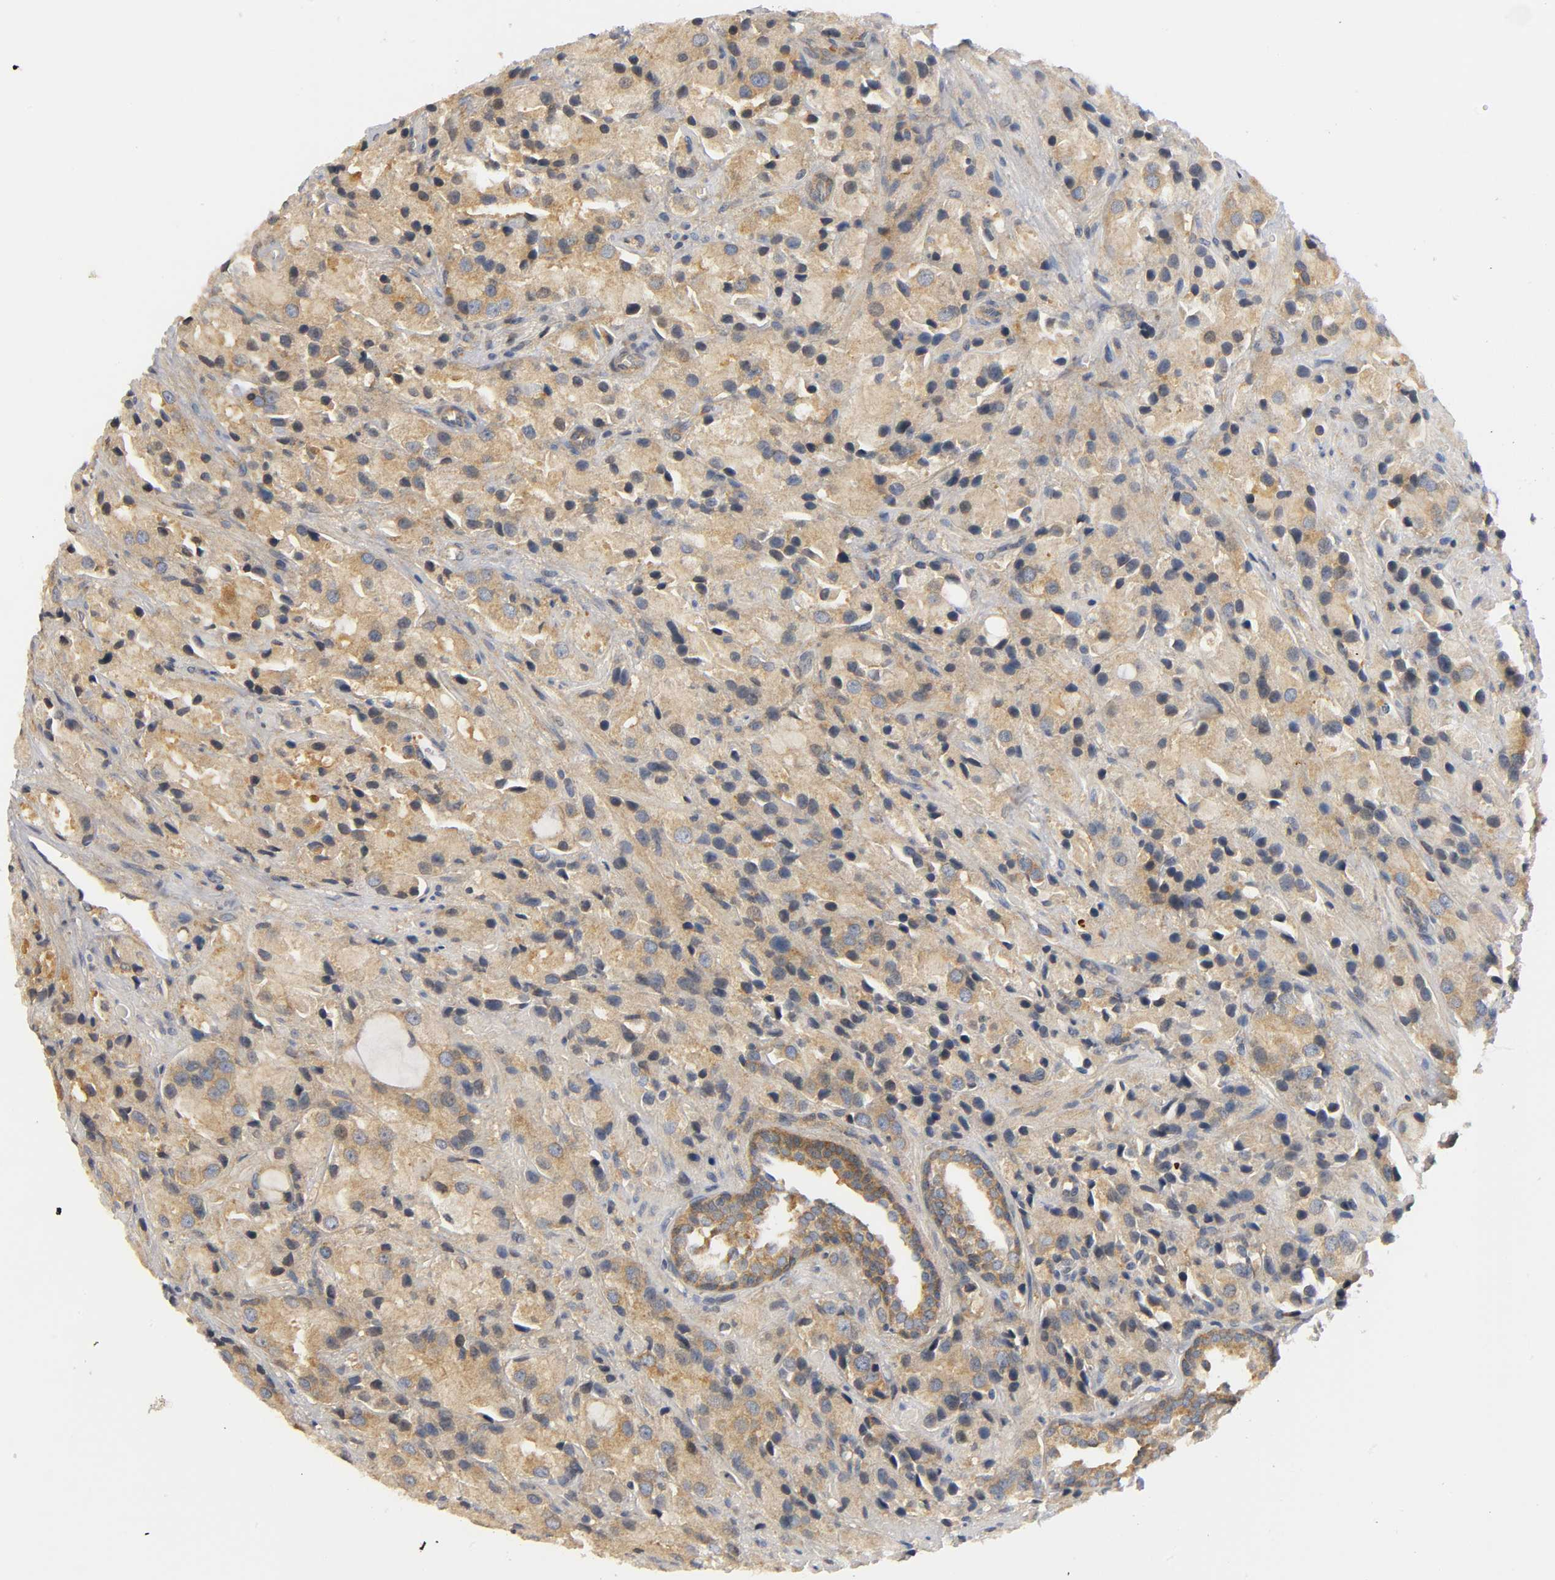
{"staining": {"intensity": "moderate", "quantity": ">75%", "location": "cytoplasmic/membranous"}, "tissue": "prostate cancer", "cell_type": "Tumor cells", "image_type": "cancer", "snomed": [{"axis": "morphology", "description": "Adenocarcinoma, High grade"}, {"axis": "topography", "description": "Prostate"}], "caption": "High-magnification brightfield microscopy of high-grade adenocarcinoma (prostate) stained with DAB (3,3'-diaminobenzidine) (brown) and counterstained with hematoxylin (blue). tumor cells exhibit moderate cytoplasmic/membranous expression is identified in about>75% of cells.", "gene": "HDAC6", "patient": {"sex": "male", "age": 70}}